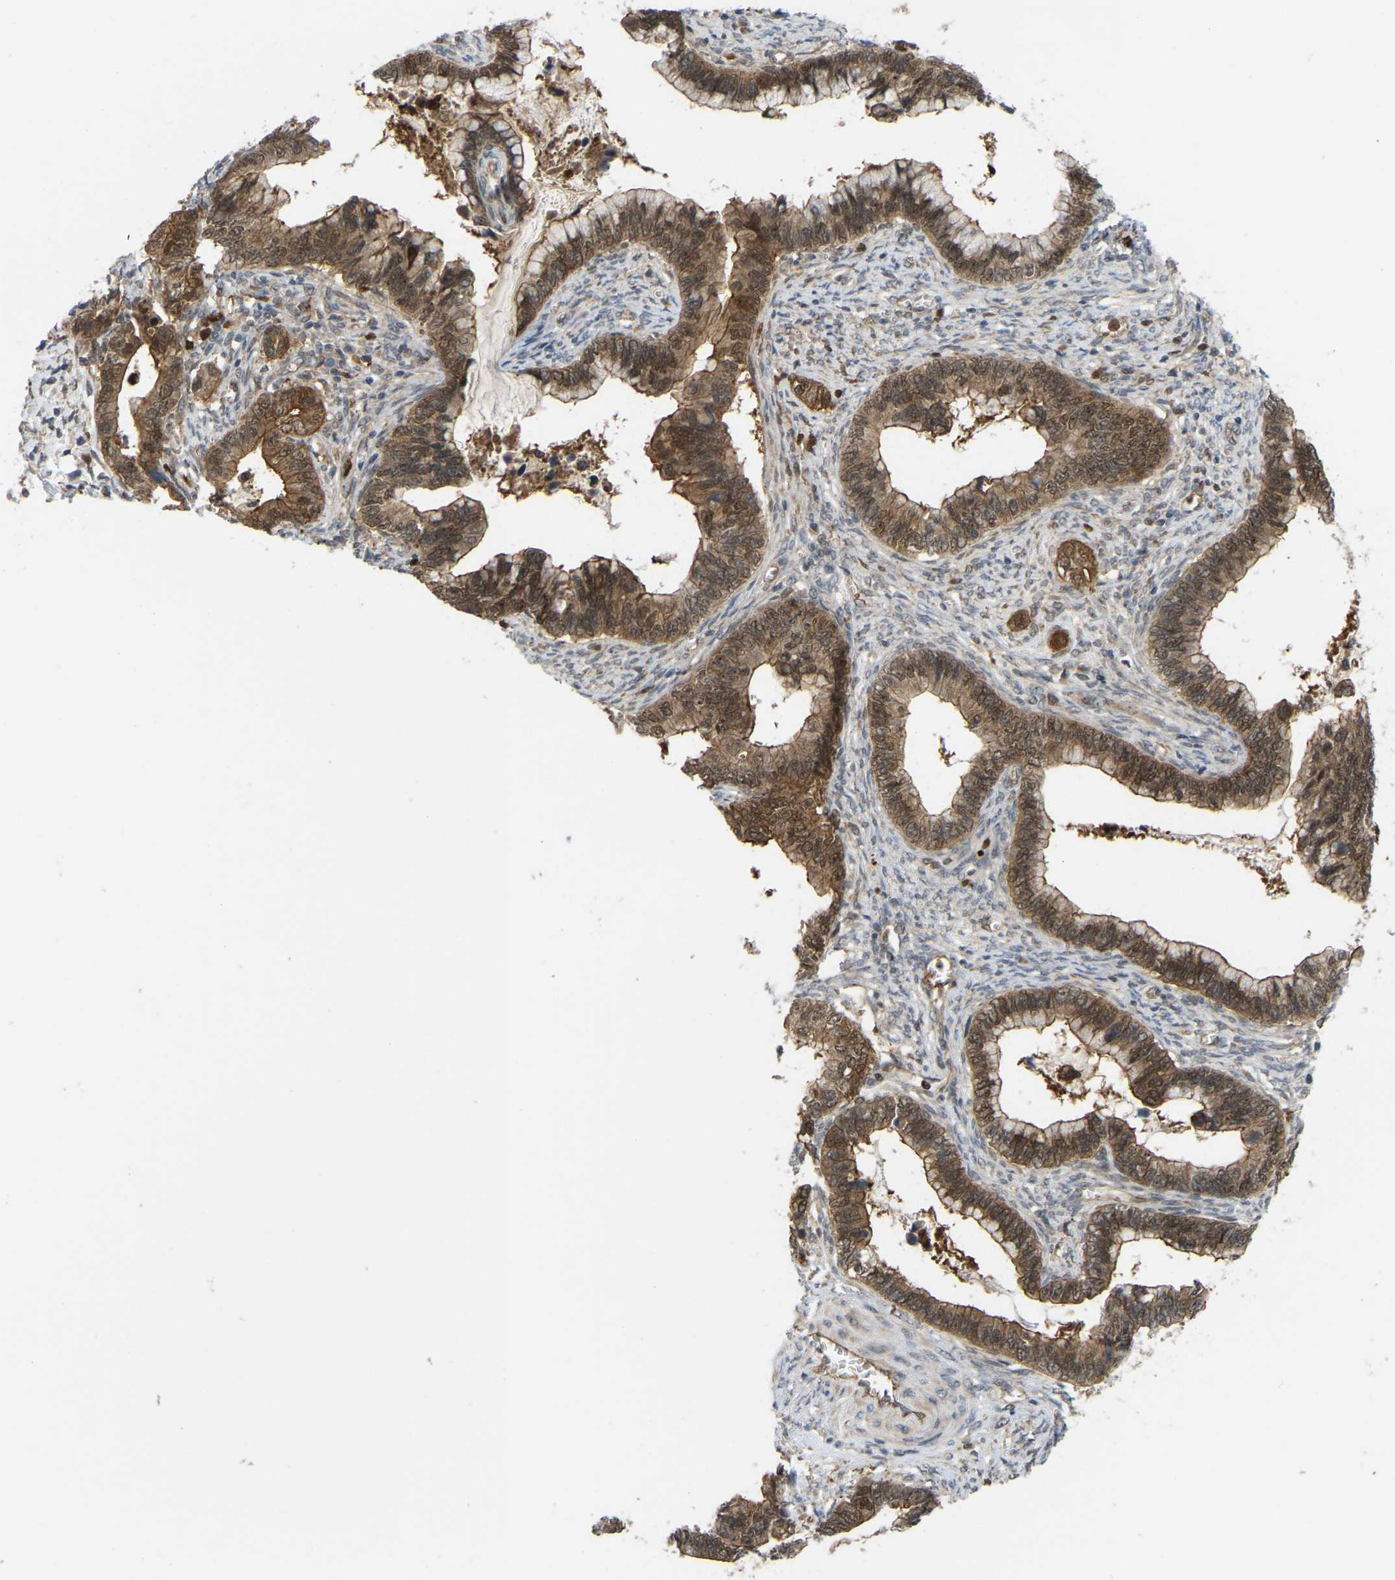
{"staining": {"intensity": "moderate", "quantity": ">75%", "location": "cytoplasmic/membranous"}, "tissue": "cervical cancer", "cell_type": "Tumor cells", "image_type": "cancer", "snomed": [{"axis": "morphology", "description": "Adenocarcinoma, NOS"}, {"axis": "topography", "description": "Cervix"}], "caption": "This is a photomicrograph of IHC staining of cervical cancer, which shows moderate positivity in the cytoplasmic/membranous of tumor cells.", "gene": "SERPINB5", "patient": {"sex": "female", "age": 44}}